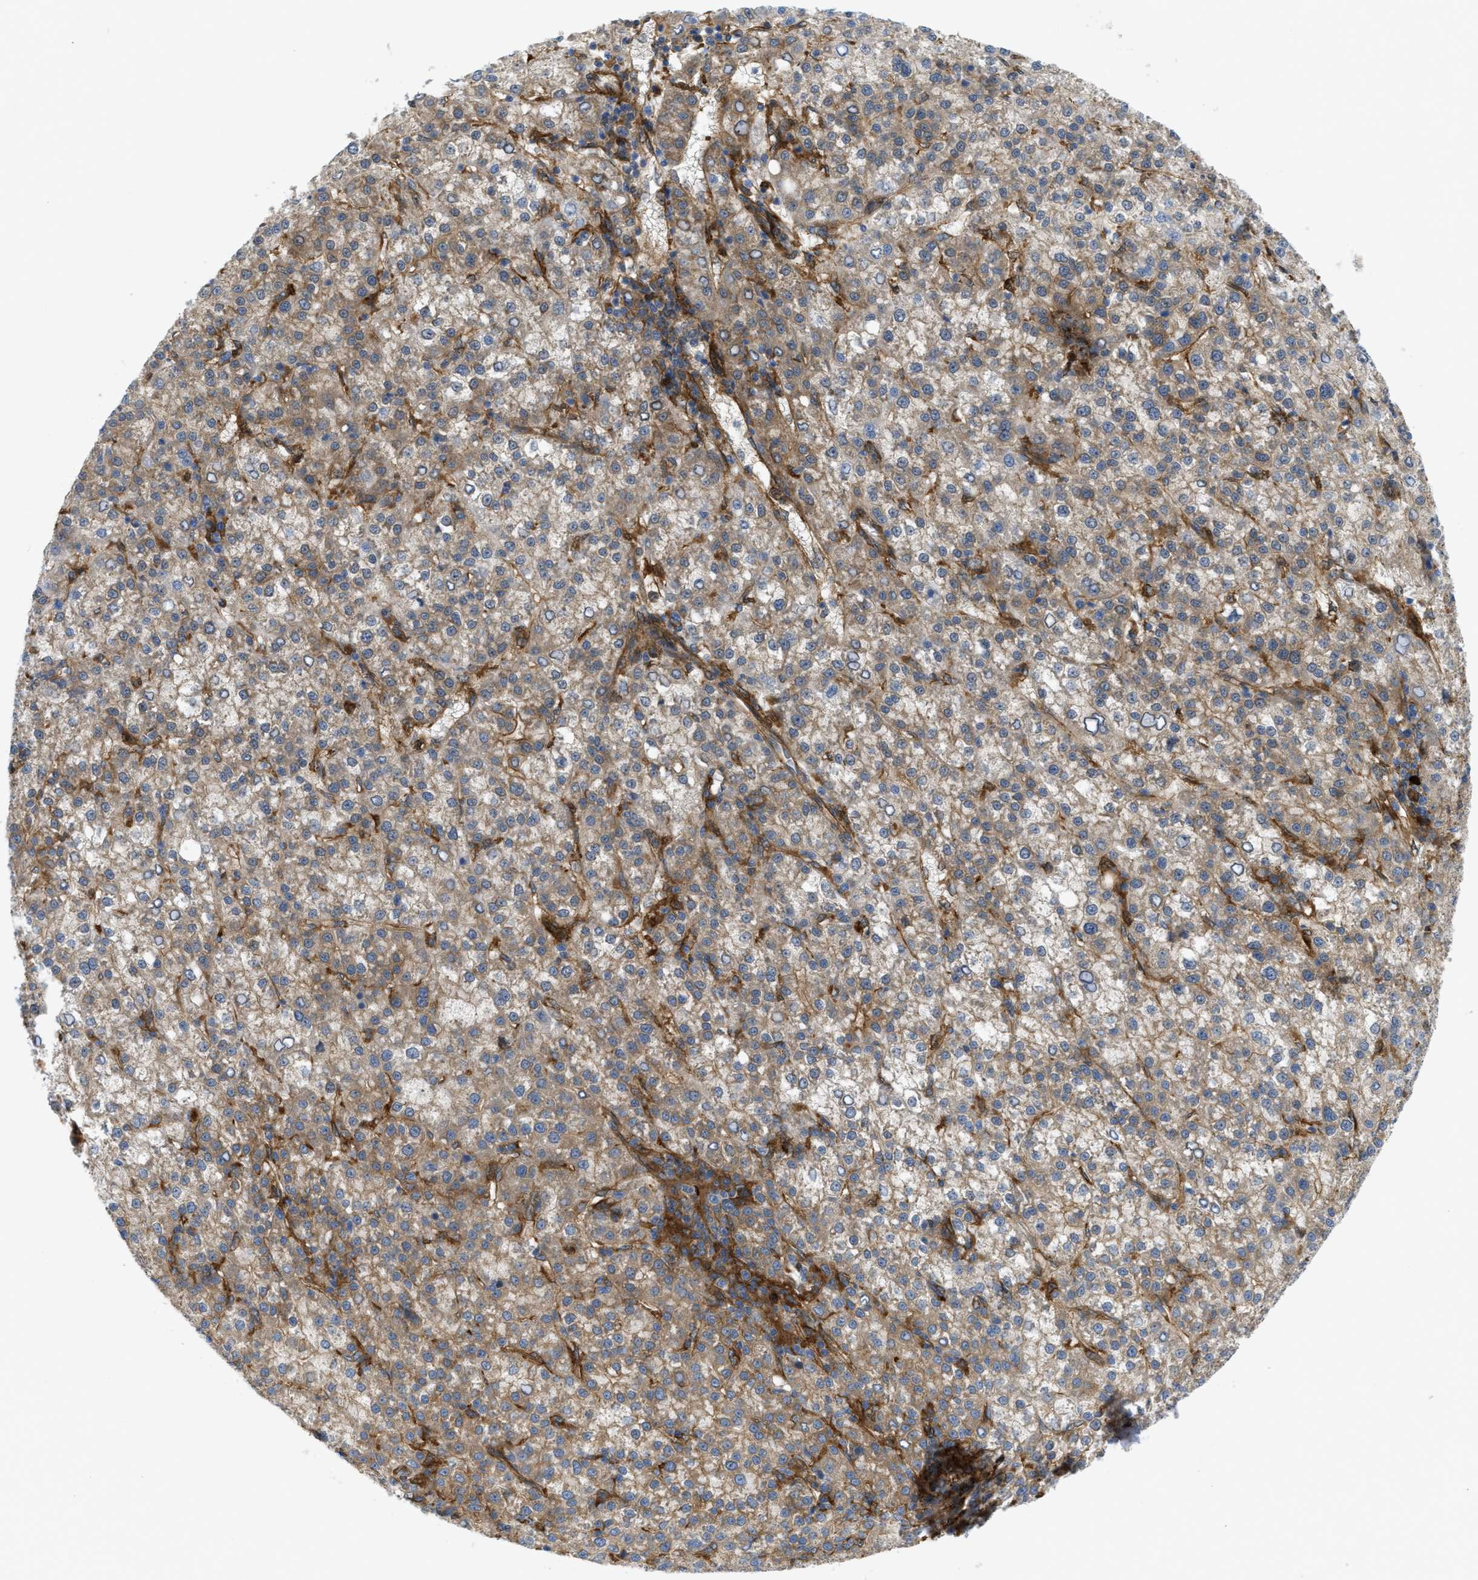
{"staining": {"intensity": "weak", "quantity": ">75%", "location": "cytoplasmic/membranous"}, "tissue": "liver cancer", "cell_type": "Tumor cells", "image_type": "cancer", "snomed": [{"axis": "morphology", "description": "Carcinoma, Hepatocellular, NOS"}, {"axis": "topography", "description": "Liver"}], "caption": "Immunohistochemistry photomicrograph of neoplastic tissue: human liver cancer (hepatocellular carcinoma) stained using IHC exhibits low levels of weak protein expression localized specifically in the cytoplasmic/membranous of tumor cells, appearing as a cytoplasmic/membranous brown color.", "gene": "PICALM", "patient": {"sex": "female", "age": 58}}